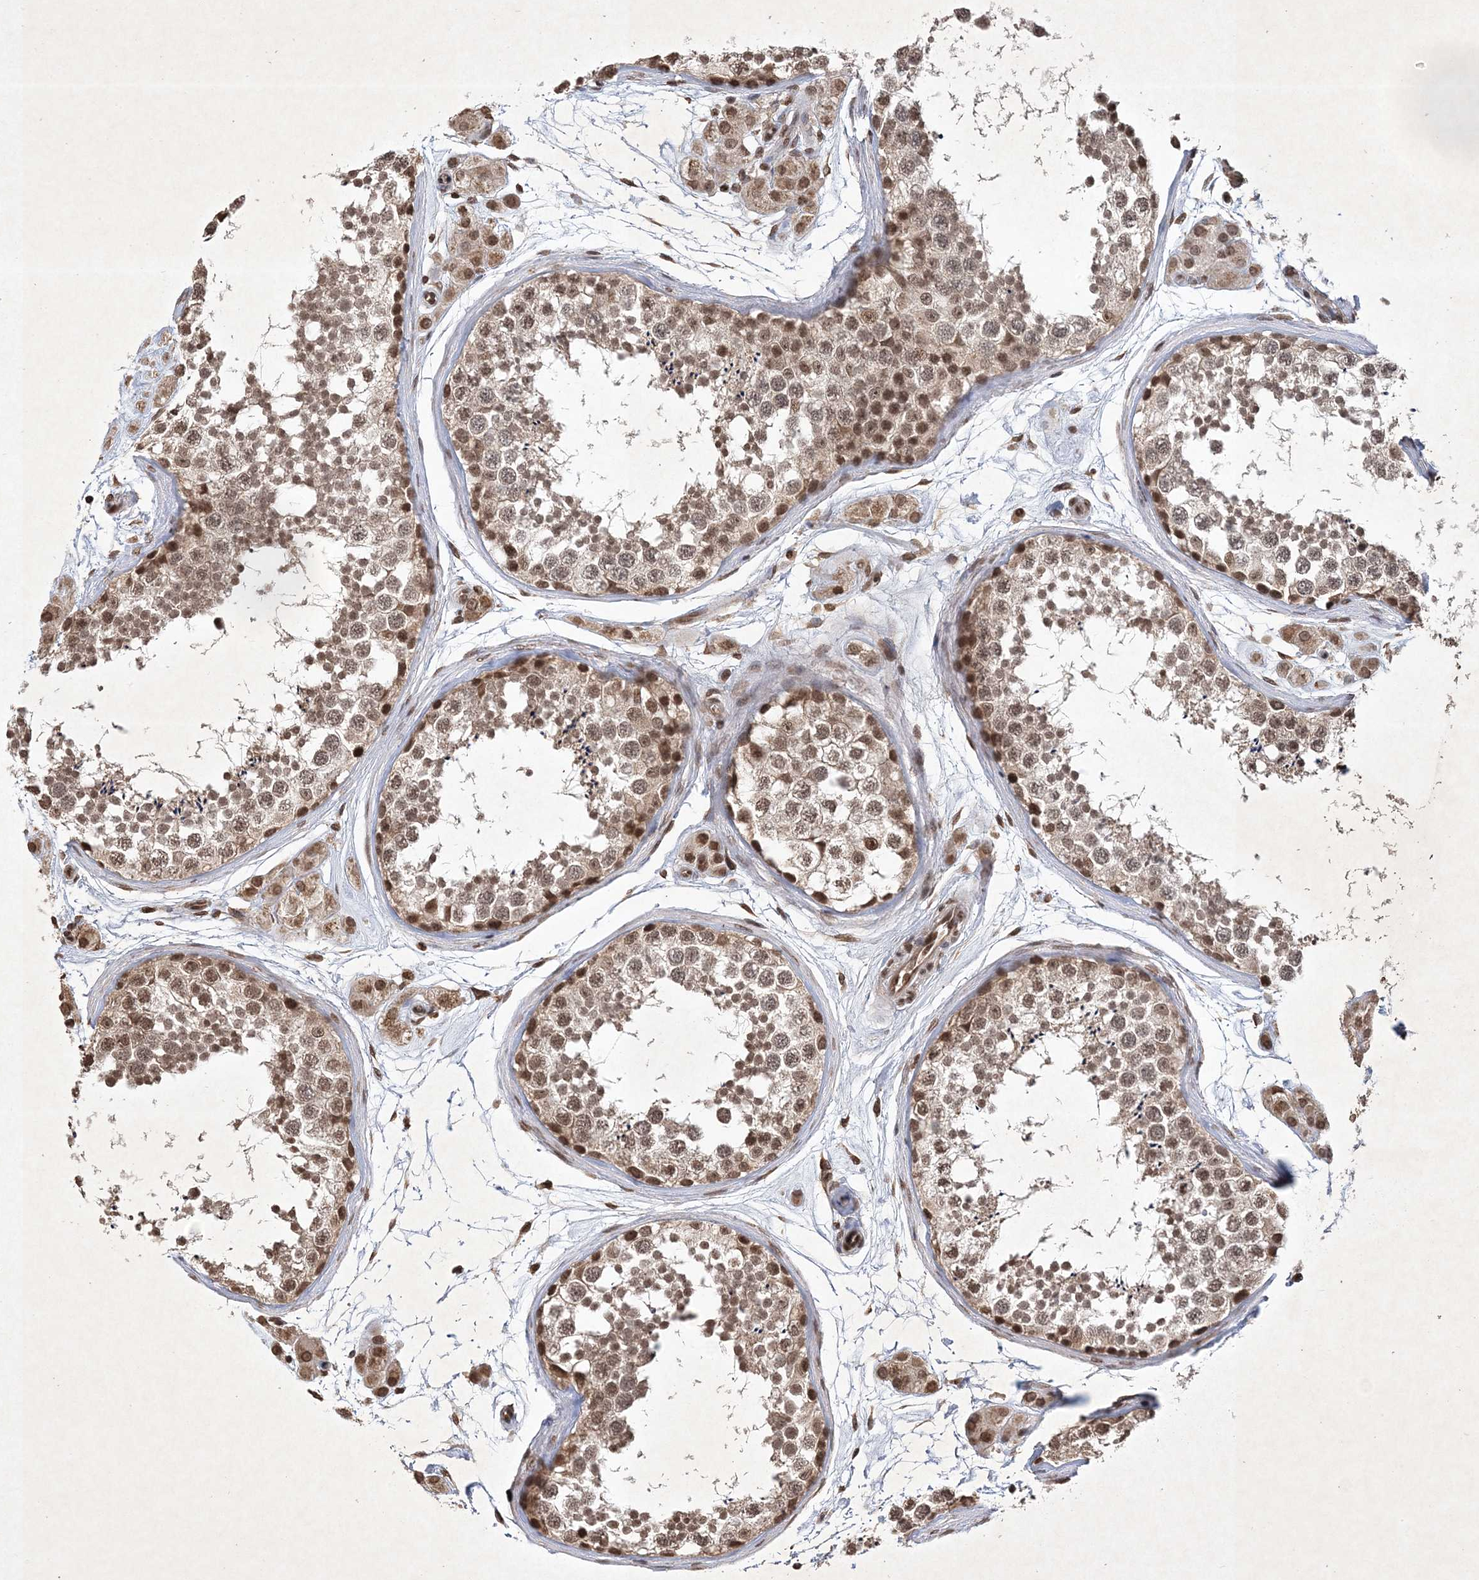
{"staining": {"intensity": "moderate", "quantity": ">75%", "location": "nuclear"}, "tissue": "testis", "cell_type": "Cells in seminiferous ducts", "image_type": "normal", "snomed": [{"axis": "morphology", "description": "Normal tissue, NOS"}, {"axis": "topography", "description": "Testis"}], "caption": "Immunohistochemistry (IHC) histopathology image of unremarkable testis stained for a protein (brown), which displays medium levels of moderate nuclear expression in about >75% of cells in seminiferous ducts.", "gene": "NEDD9", "patient": {"sex": "male", "age": 56}}